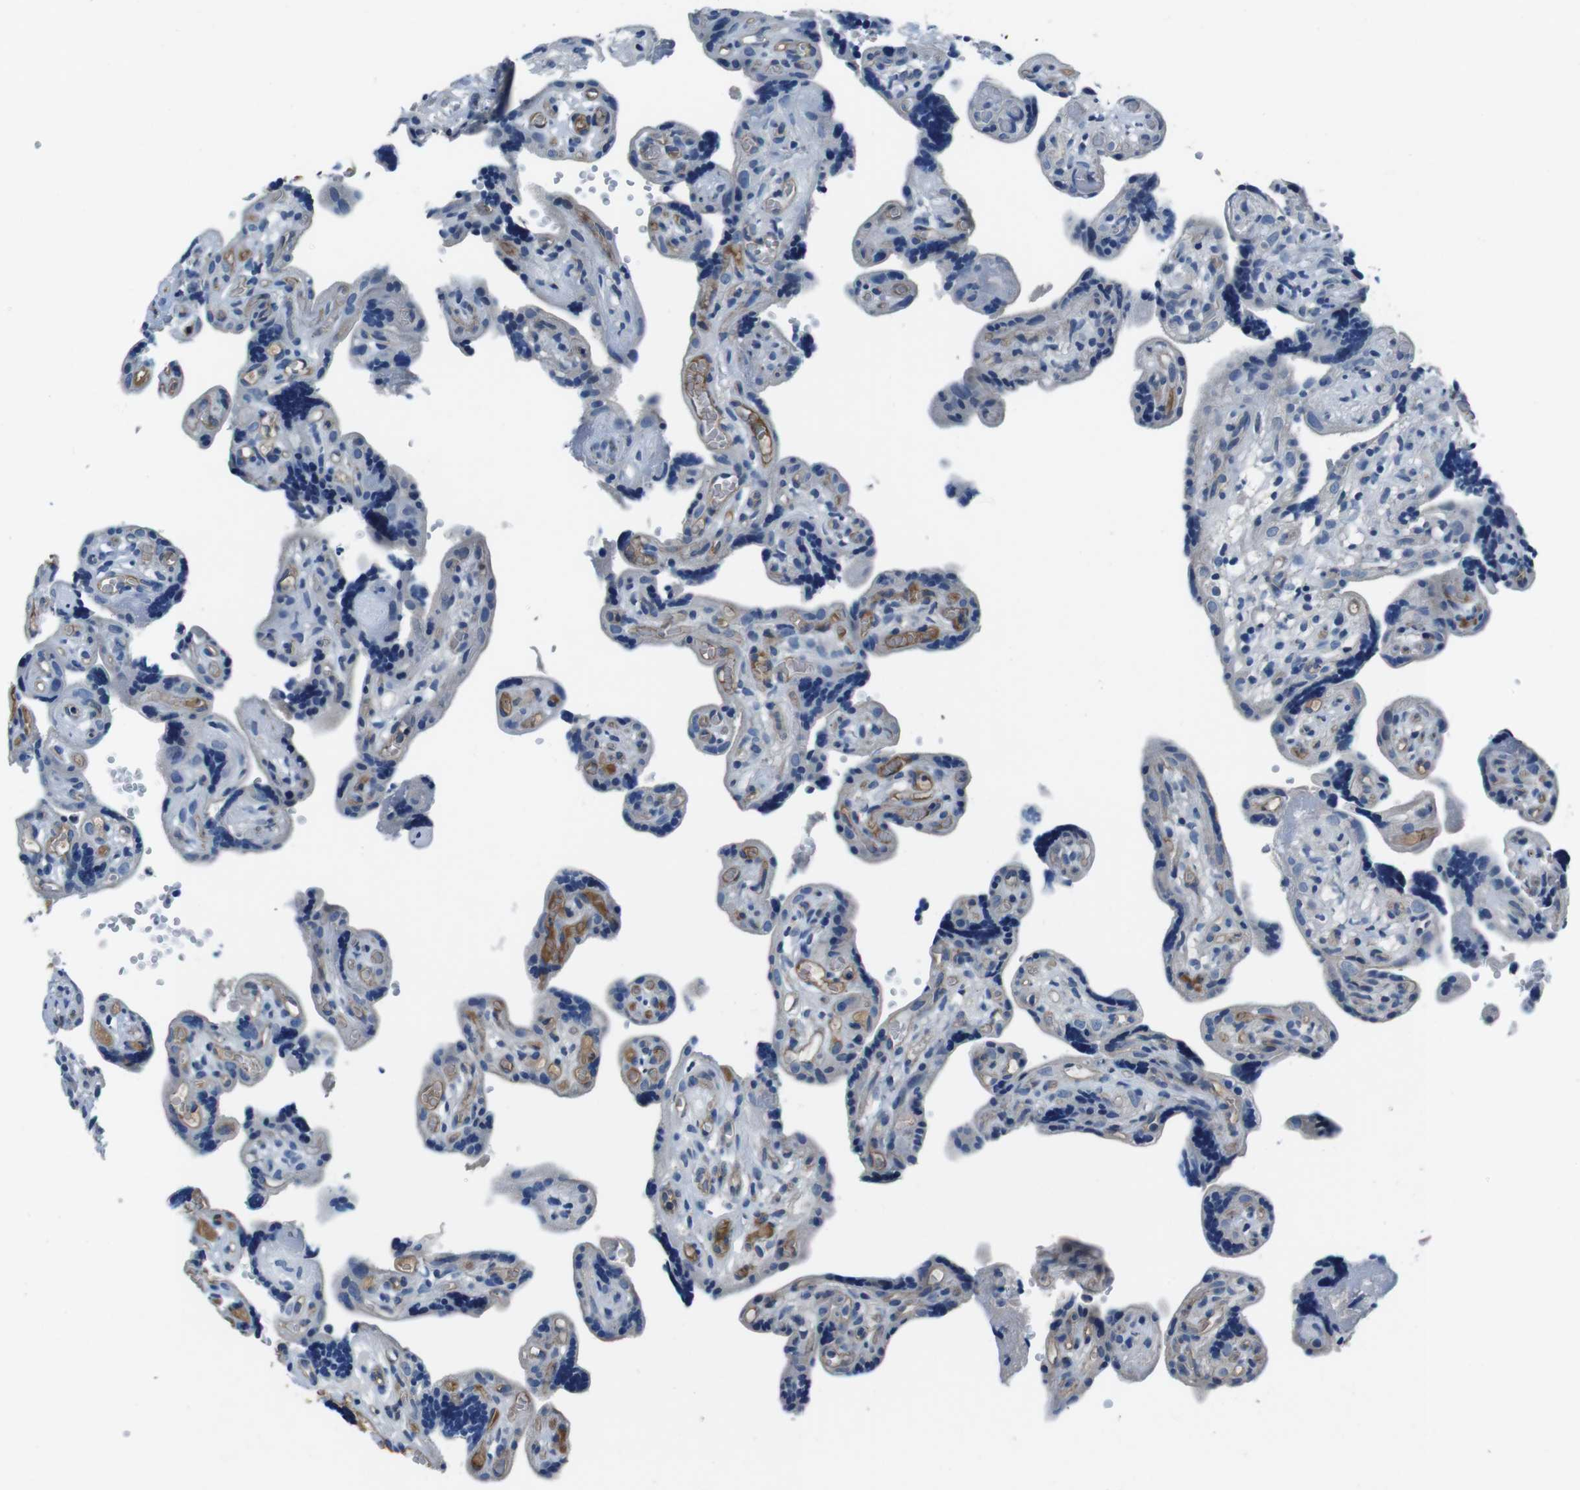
{"staining": {"intensity": "weak", "quantity": "<25%", "location": "cytoplasmic/membranous"}, "tissue": "placenta", "cell_type": "Trophoblastic cells", "image_type": "normal", "snomed": [{"axis": "morphology", "description": "Normal tissue, NOS"}, {"axis": "topography", "description": "Placenta"}], "caption": "A high-resolution histopathology image shows IHC staining of normal placenta, which displays no significant positivity in trophoblastic cells.", "gene": "CASQ1", "patient": {"sex": "female", "age": 30}}